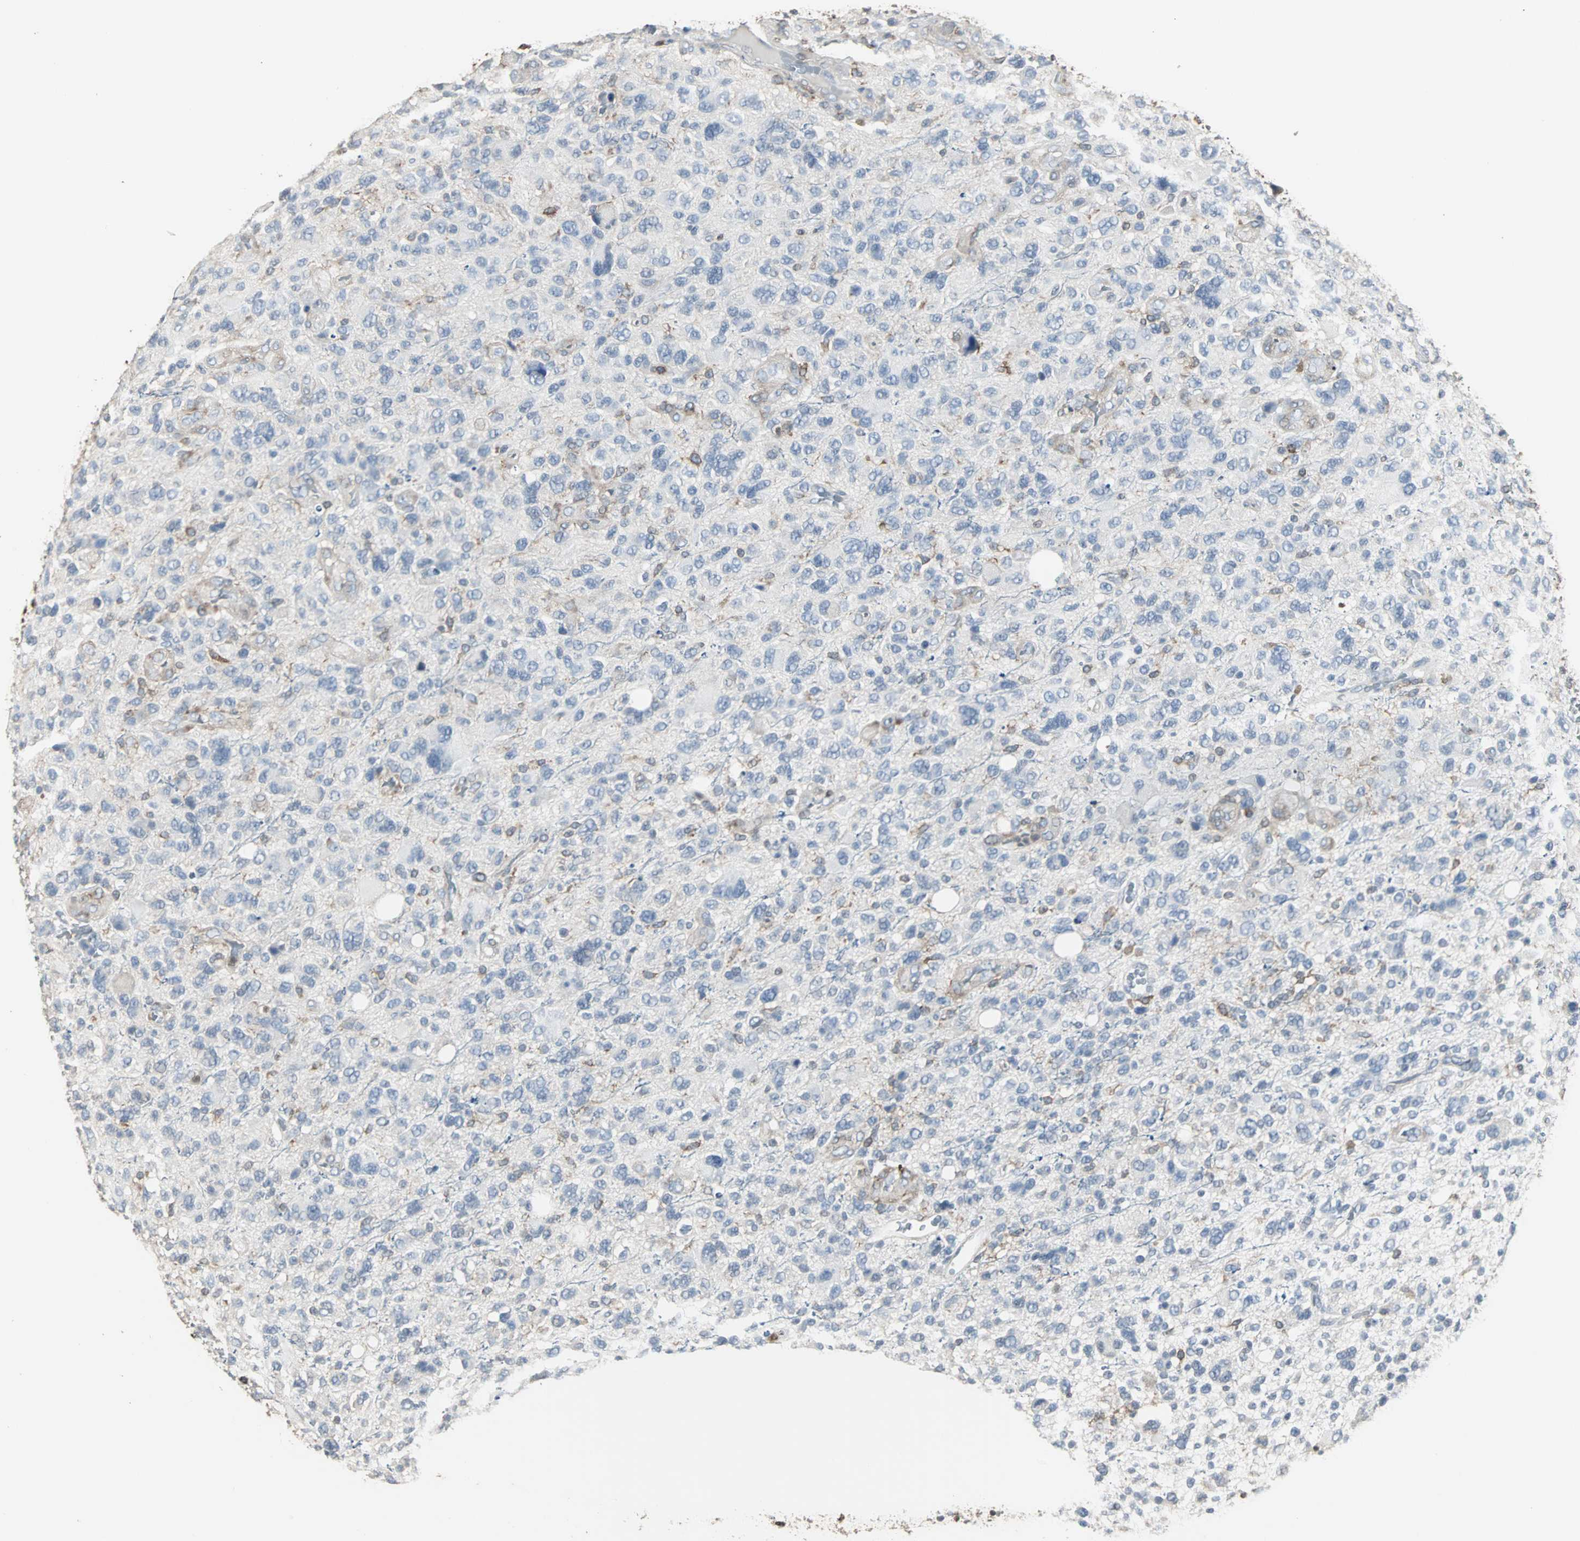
{"staining": {"intensity": "weak", "quantity": "25%-75%", "location": "cytoplasmic/membranous"}, "tissue": "glioma", "cell_type": "Tumor cells", "image_type": "cancer", "snomed": [{"axis": "morphology", "description": "Glioma, malignant, High grade"}, {"axis": "topography", "description": "Brain"}], "caption": "The micrograph displays immunohistochemical staining of malignant glioma (high-grade). There is weak cytoplasmic/membranous positivity is seen in about 25%-75% of tumor cells. Immunohistochemistry (ihc) stains the protein in brown and the nuclei are stained blue.", "gene": "LRRFIP1", "patient": {"sex": "male", "age": 48}}